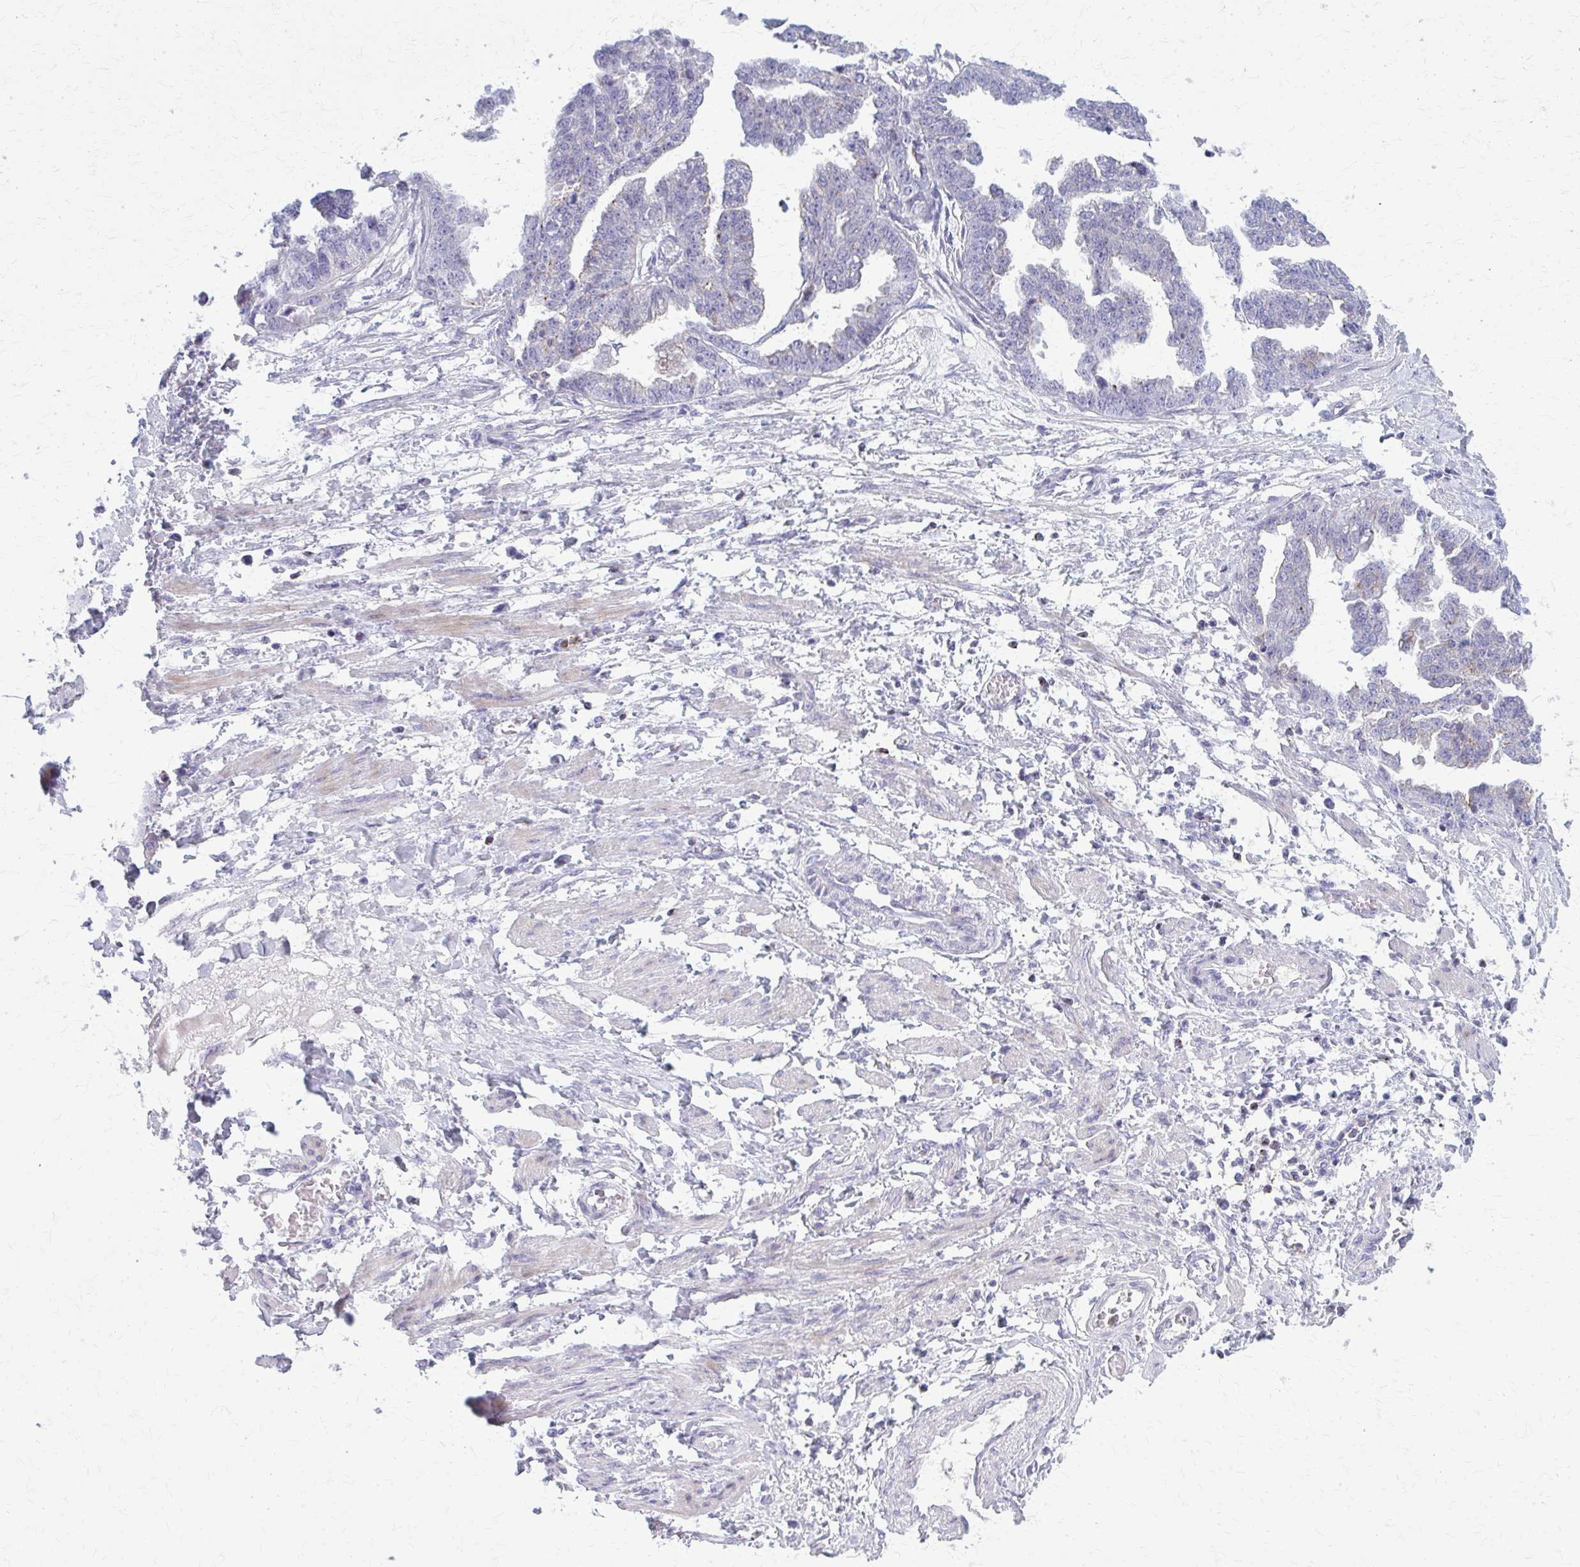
{"staining": {"intensity": "negative", "quantity": "none", "location": "none"}, "tissue": "ovarian cancer", "cell_type": "Tumor cells", "image_type": "cancer", "snomed": [{"axis": "morphology", "description": "Cystadenocarcinoma, serous, NOS"}, {"axis": "topography", "description": "Ovary"}], "caption": "High power microscopy histopathology image of an IHC image of serous cystadenocarcinoma (ovarian), revealing no significant expression in tumor cells.", "gene": "PEDS1", "patient": {"sex": "female", "age": 58}}